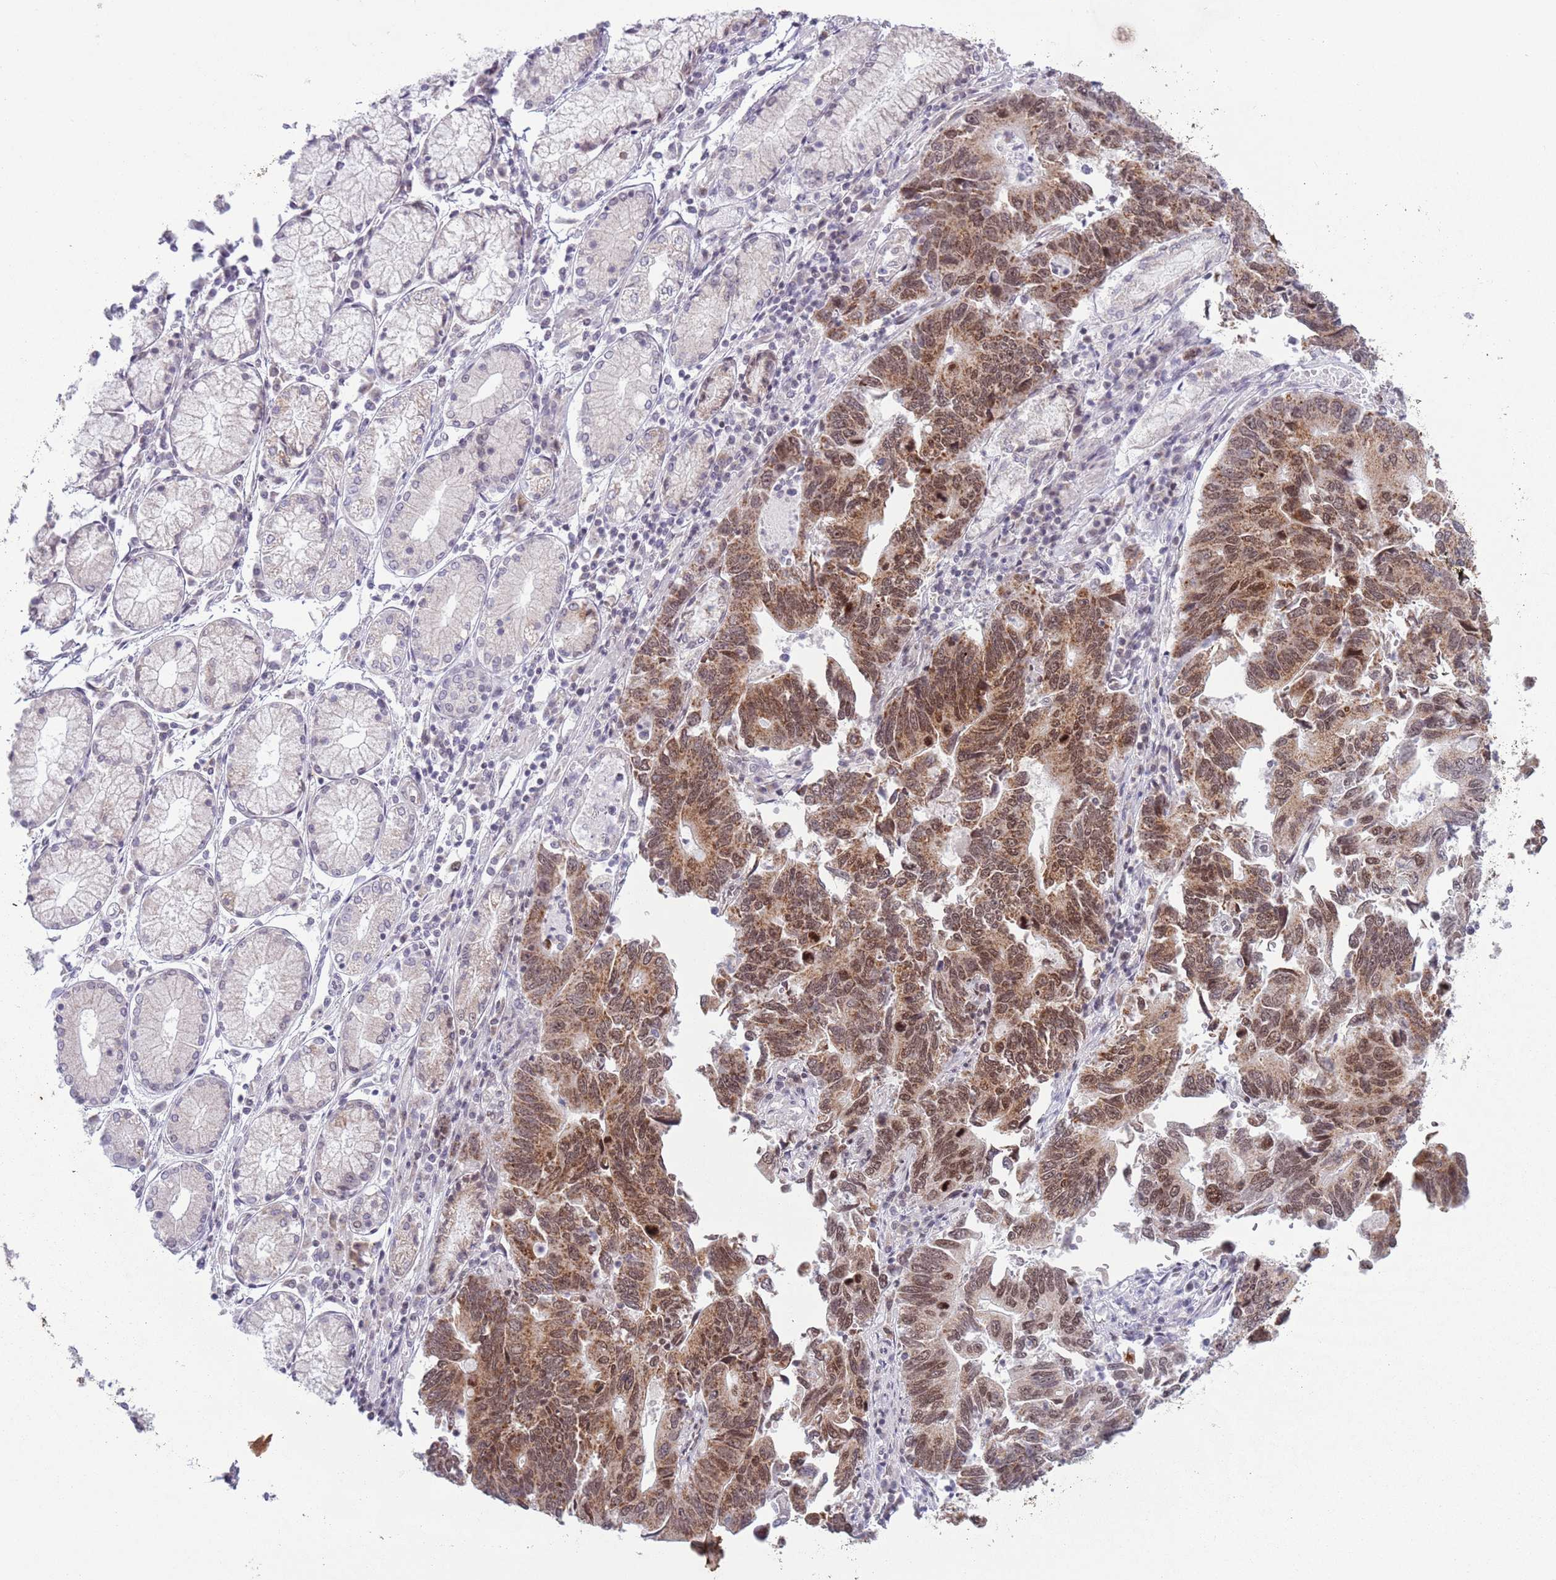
{"staining": {"intensity": "moderate", "quantity": ">75%", "location": "cytoplasmic/membranous,nuclear"}, "tissue": "stomach cancer", "cell_type": "Tumor cells", "image_type": "cancer", "snomed": [{"axis": "morphology", "description": "Adenocarcinoma, NOS"}, {"axis": "topography", "description": "Stomach"}], "caption": "An immunohistochemistry (IHC) micrograph of neoplastic tissue is shown. Protein staining in brown labels moderate cytoplasmic/membranous and nuclear positivity in stomach adenocarcinoma within tumor cells.", "gene": "MRPL34", "patient": {"sex": "male", "age": 59}}